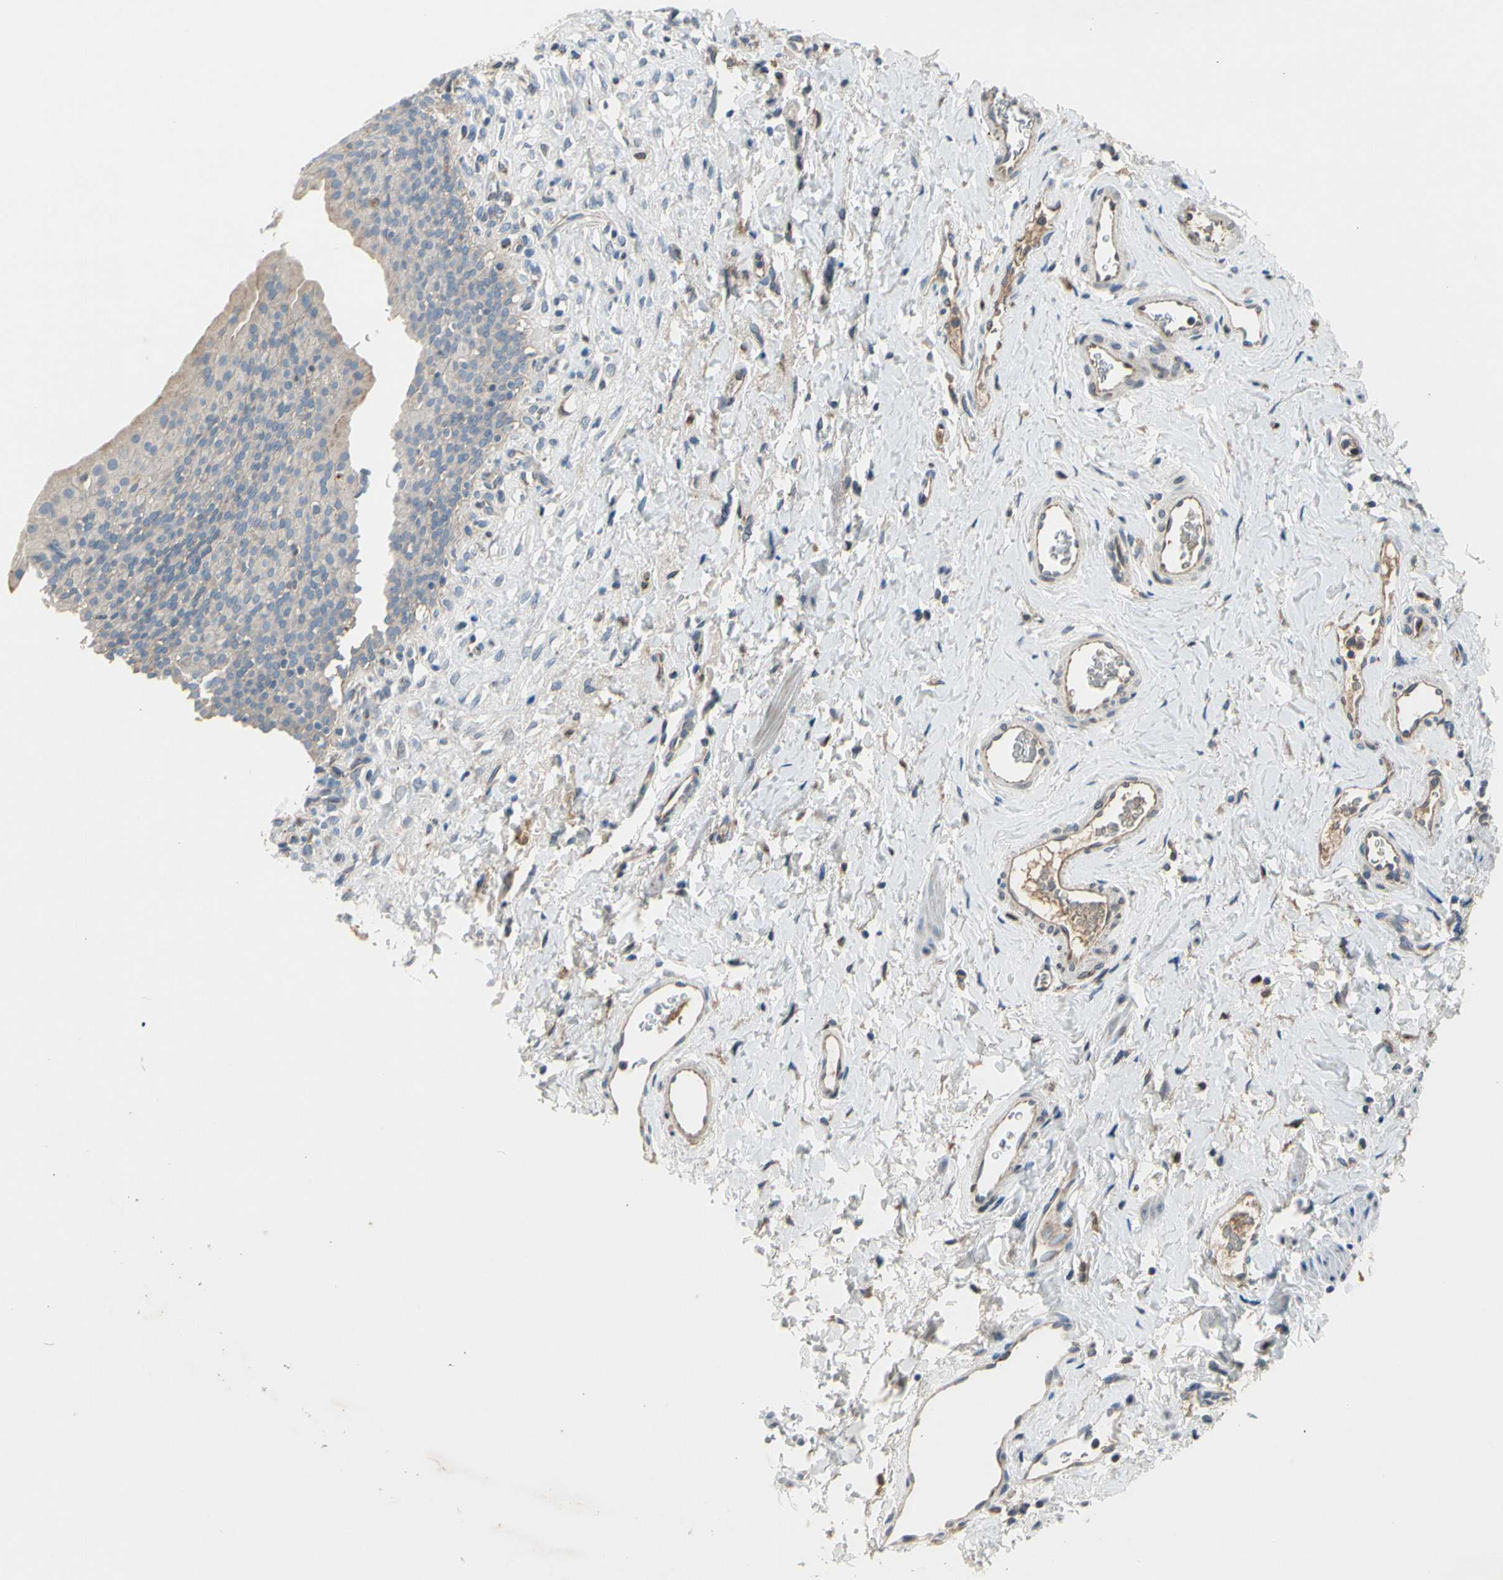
{"staining": {"intensity": "weak", "quantity": "25%-75%", "location": "cytoplasmic/membranous"}, "tissue": "urinary bladder", "cell_type": "Urothelial cells", "image_type": "normal", "snomed": [{"axis": "morphology", "description": "Normal tissue, NOS"}, {"axis": "topography", "description": "Urinary bladder"}], "caption": "Normal urinary bladder reveals weak cytoplasmic/membranous staining in approximately 25%-75% of urothelial cells, visualized by immunohistochemistry.", "gene": "NPHP3", "patient": {"sex": "female", "age": 79}}